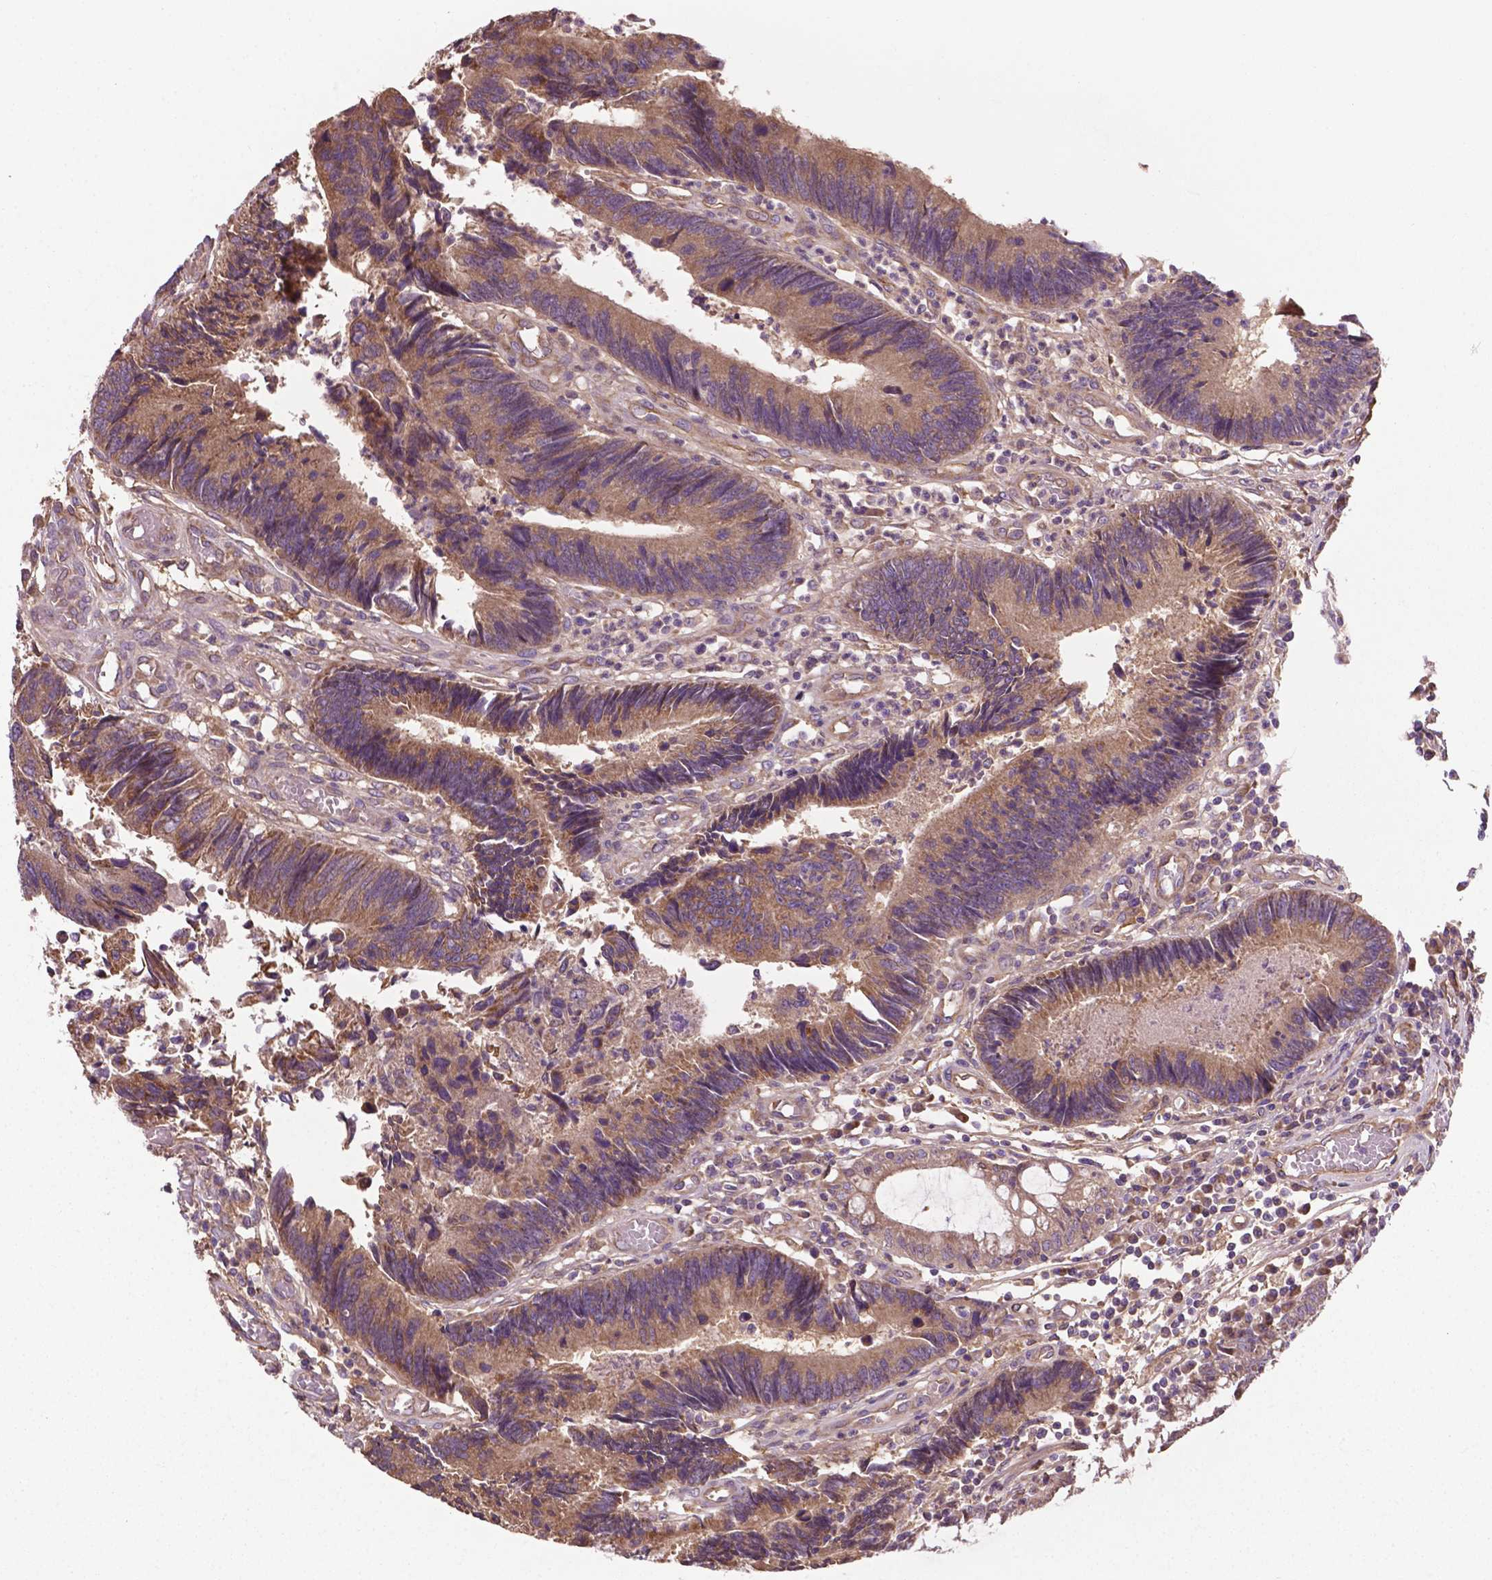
{"staining": {"intensity": "moderate", "quantity": ">75%", "location": "cytoplasmic/membranous"}, "tissue": "colorectal cancer", "cell_type": "Tumor cells", "image_type": "cancer", "snomed": [{"axis": "morphology", "description": "Adenocarcinoma, NOS"}, {"axis": "topography", "description": "Colon"}], "caption": "Human colorectal adenocarcinoma stained for a protein (brown) exhibits moderate cytoplasmic/membranous positive positivity in about >75% of tumor cells.", "gene": "GJA9", "patient": {"sex": "female", "age": 67}}